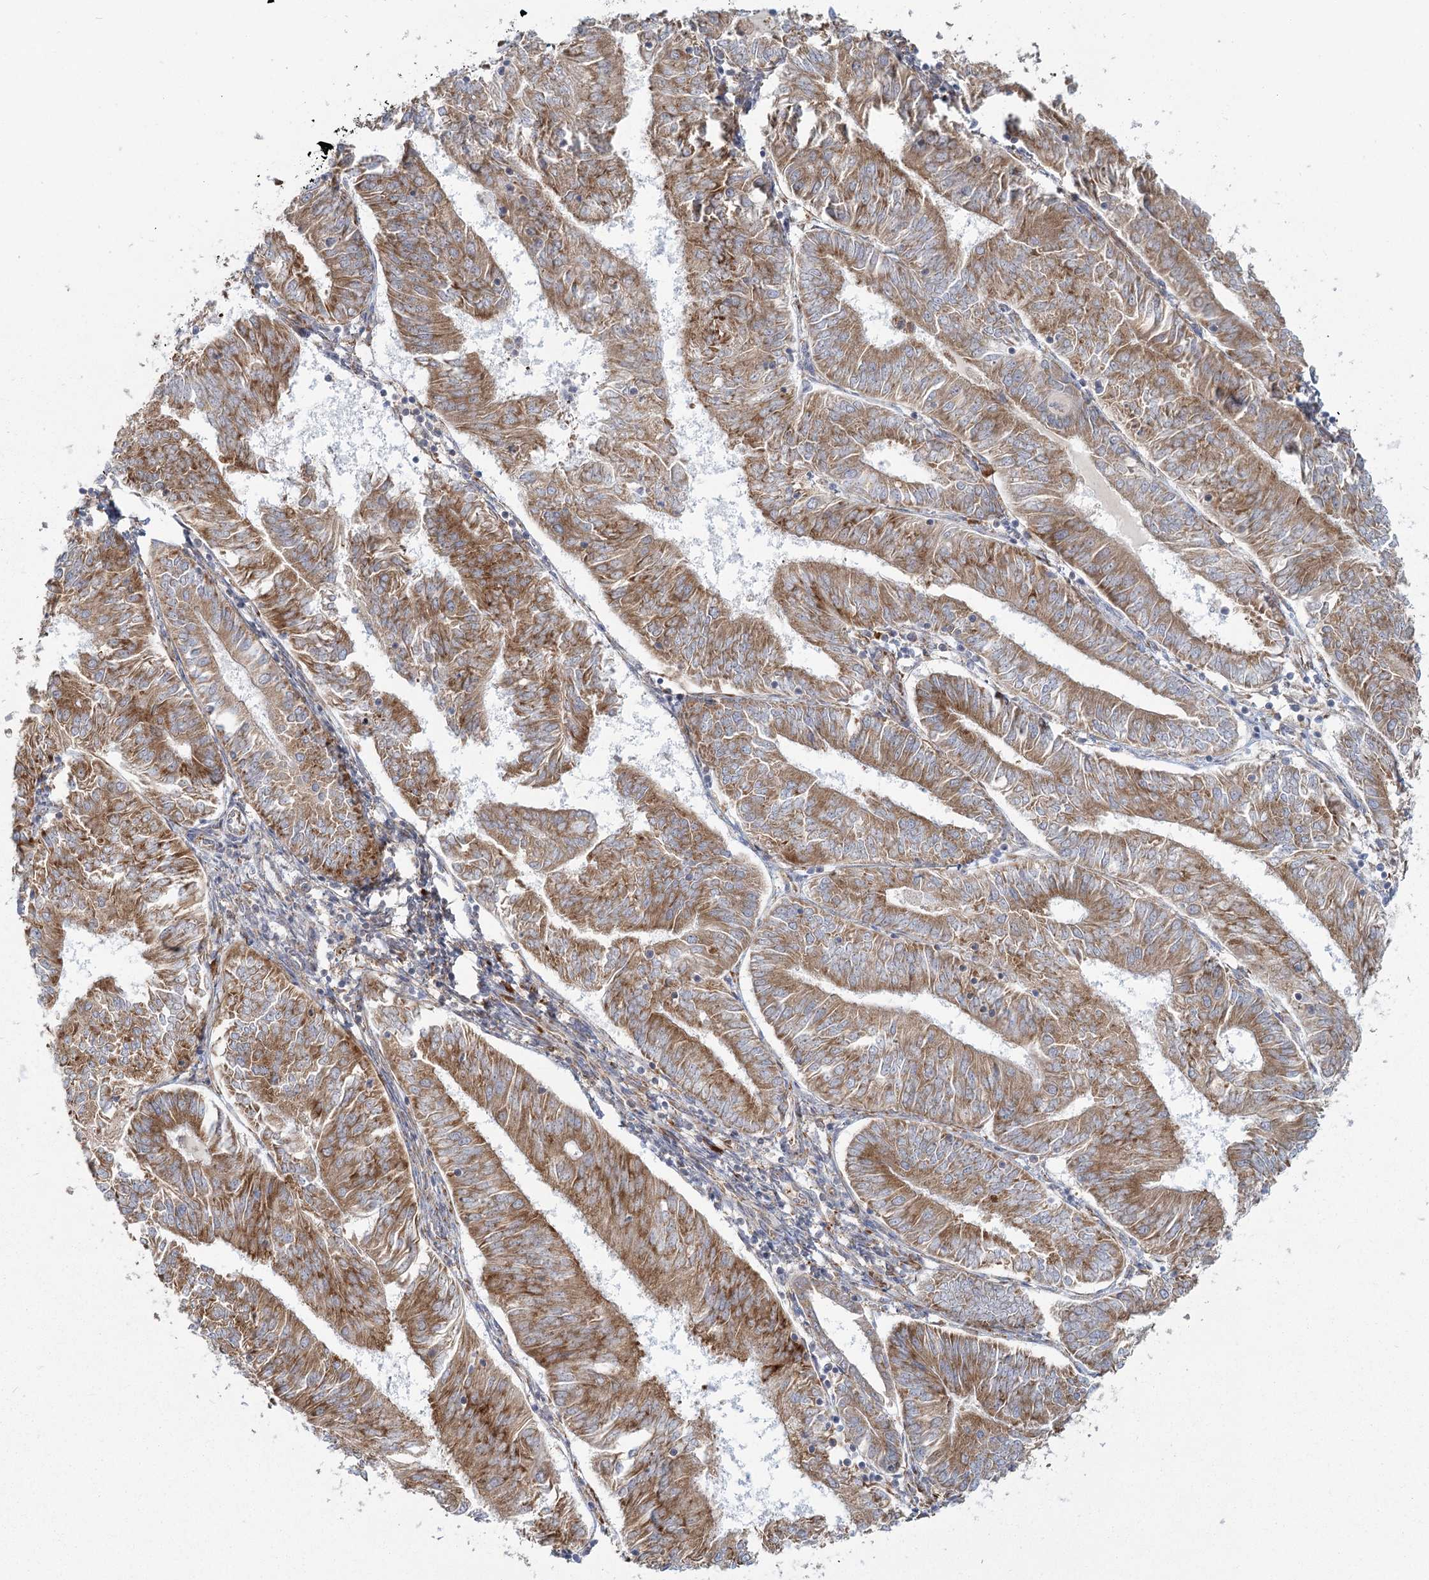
{"staining": {"intensity": "moderate", "quantity": ">75%", "location": "cytoplasmic/membranous"}, "tissue": "endometrial cancer", "cell_type": "Tumor cells", "image_type": "cancer", "snomed": [{"axis": "morphology", "description": "Adenocarcinoma, NOS"}, {"axis": "topography", "description": "Endometrium"}], "caption": "Immunohistochemical staining of endometrial cancer (adenocarcinoma) displays medium levels of moderate cytoplasmic/membranous protein positivity in about >75% of tumor cells. The protein of interest is stained brown, and the nuclei are stained in blue (DAB IHC with brightfield microscopy, high magnification).", "gene": "HARS2", "patient": {"sex": "female", "age": 58}}